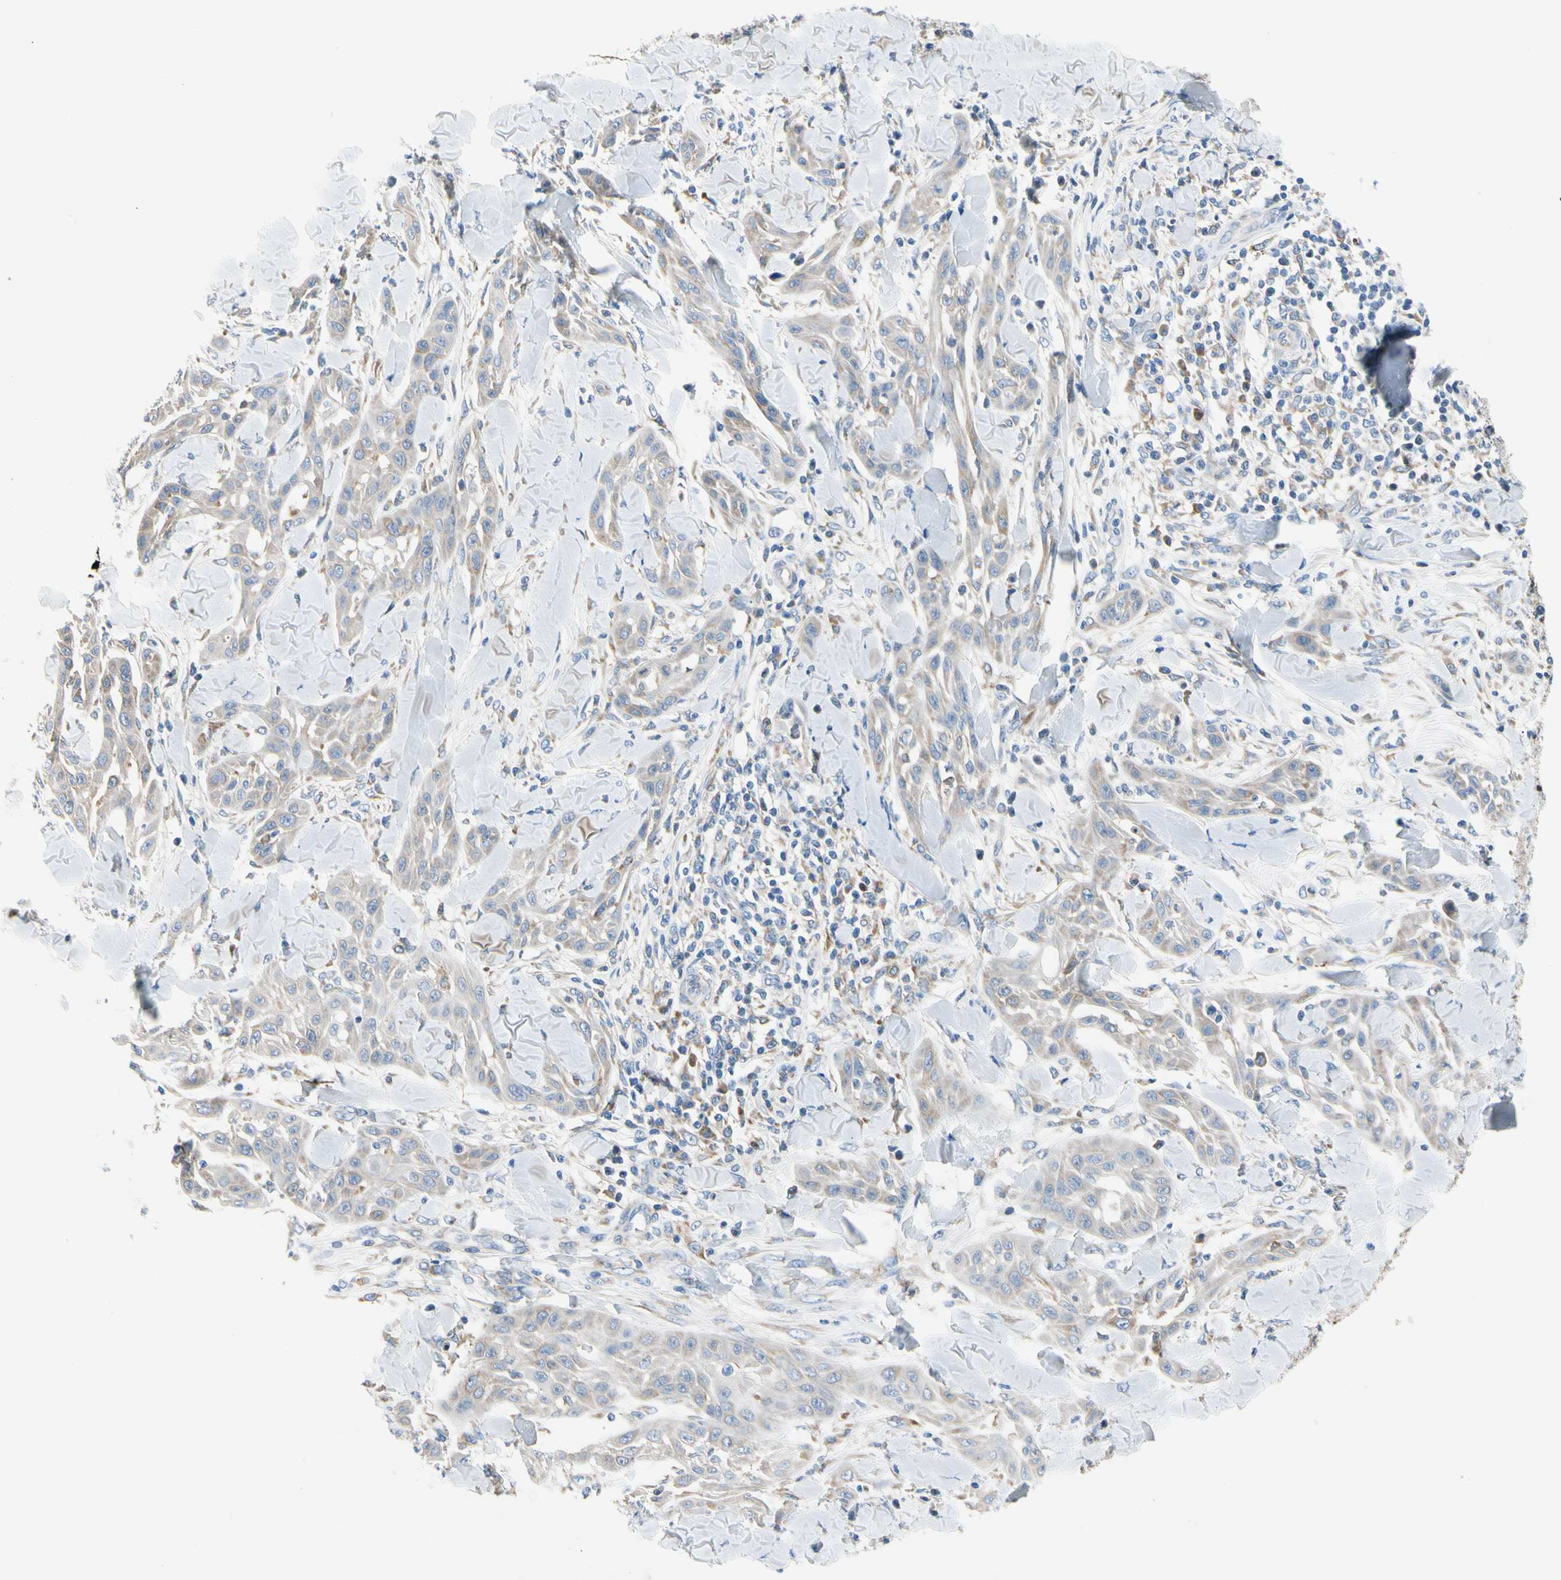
{"staining": {"intensity": "weak", "quantity": "<25%", "location": "cytoplasmic/membranous"}, "tissue": "skin cancer", "cell_type": "Tumor cells", "image_type": "cancer", "snomed": [{"axis": "morphology", "description": "Squamous cell carcinoma, NOS"}, {"axis": "topography", "description": "Skin"}], "caption": "Tumor cells are negative for brown protein staining in squamous cell carcinoma (skin).", "gene": "STXBP1", "patient": {"sex": "male", "age": 24}}